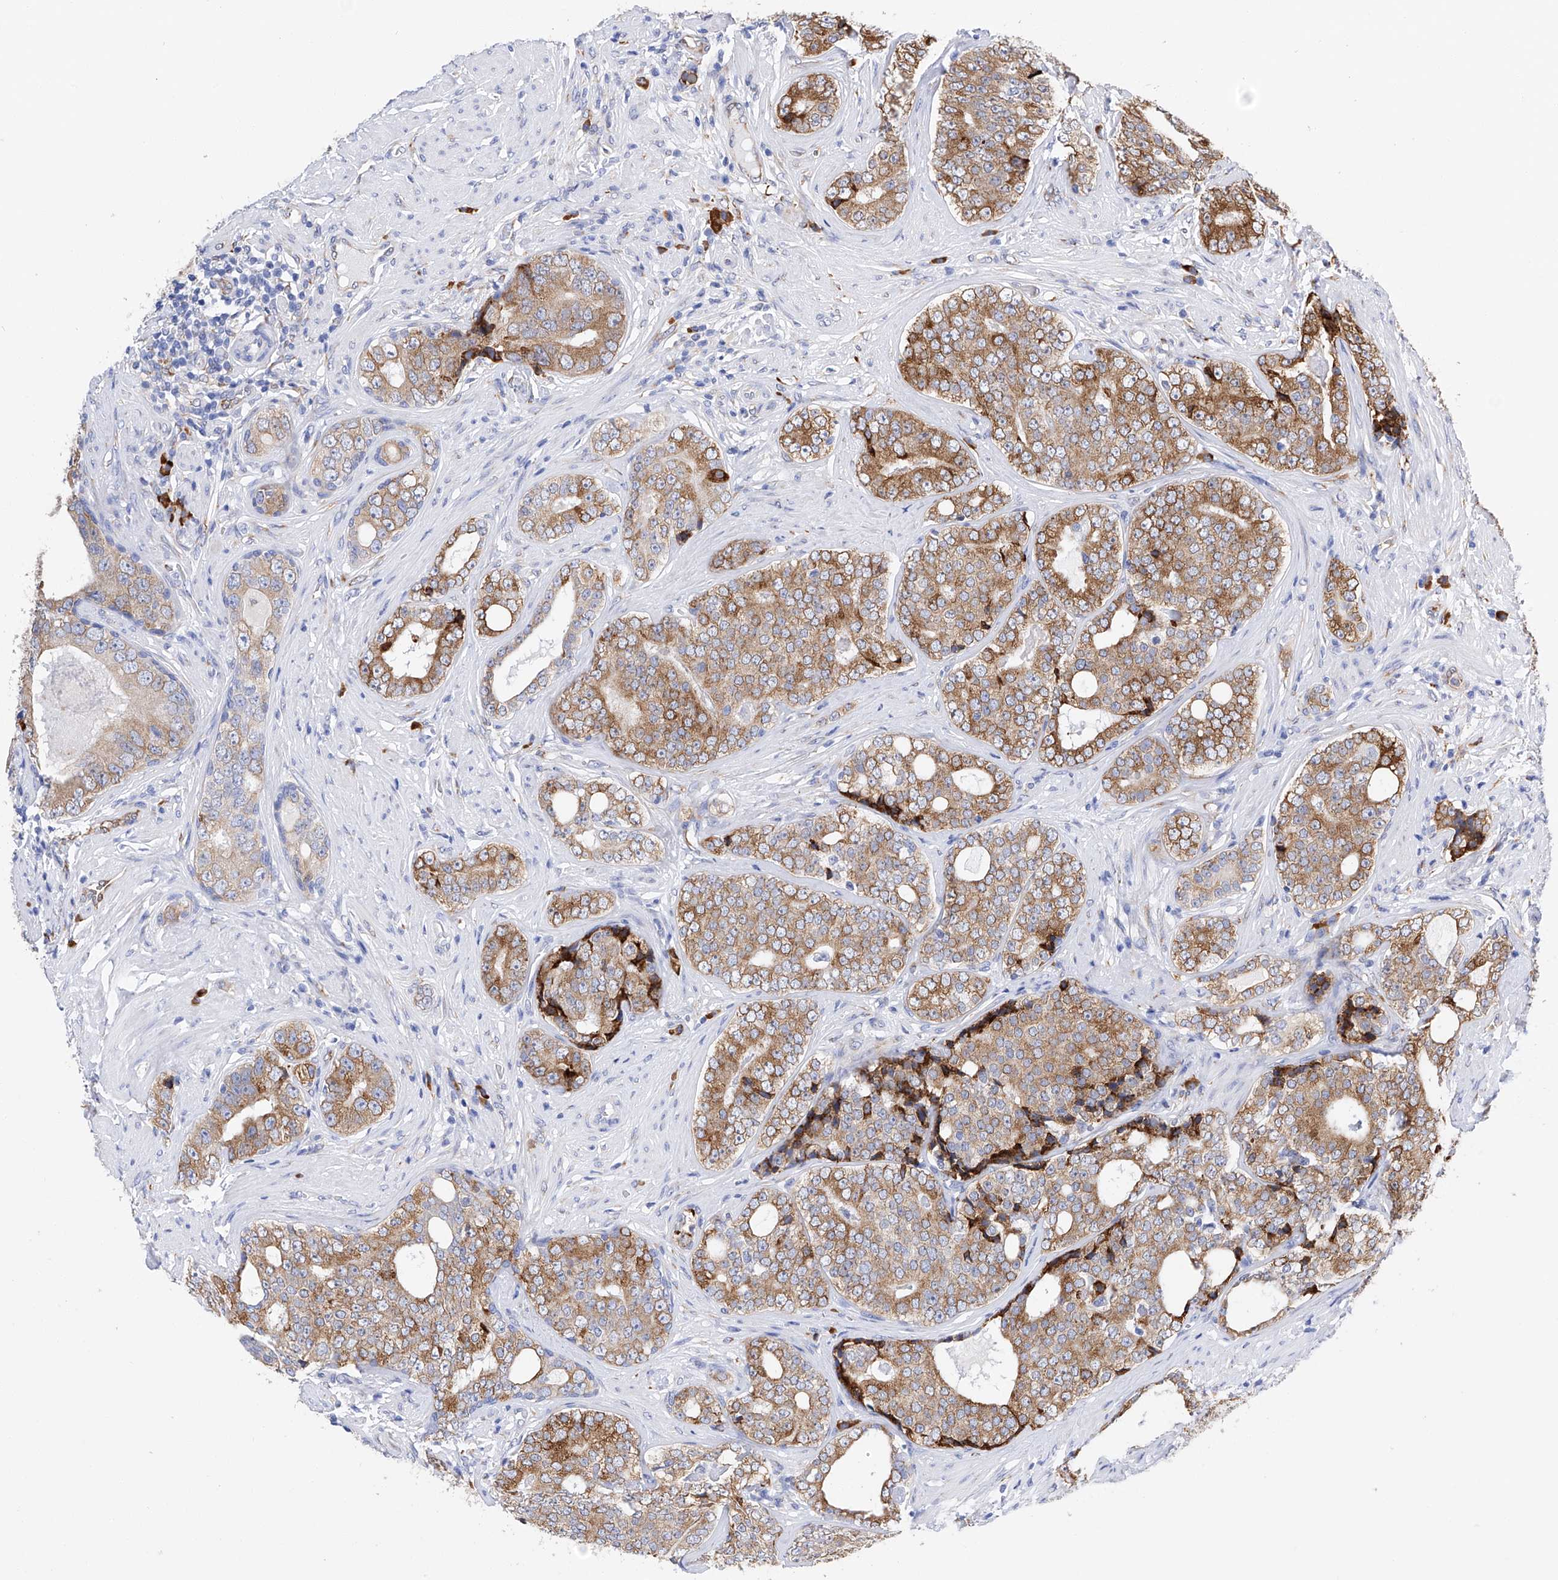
{"staining": {"intensity": "moderate", "quantity": ">75%", "location": "cytoplasmic/membranous"}, "tissue": "prostate cancer", "cell_type": "Tumor cells", "image_type": "cancer", "snomed": [{"axis": "morphology", "description": "Adenocarcinoma, High grade"}, {"axis": "topography", "description": "Prostate"}], "caption": "The histopathology image reveals staining of adenocarcinoma (high-grade) (prostate), revealing moderate cytoplasmic/membranous protein expression (brown color) within tumor cells. The staining was performed using DAB (3,3'-diaminobenzidine), with brown indicating positive protein expression. Nuclei are stained blue with hematoxylin.", "gene": "PDIA5", "patient": {"sex": "male", "age": 56}}